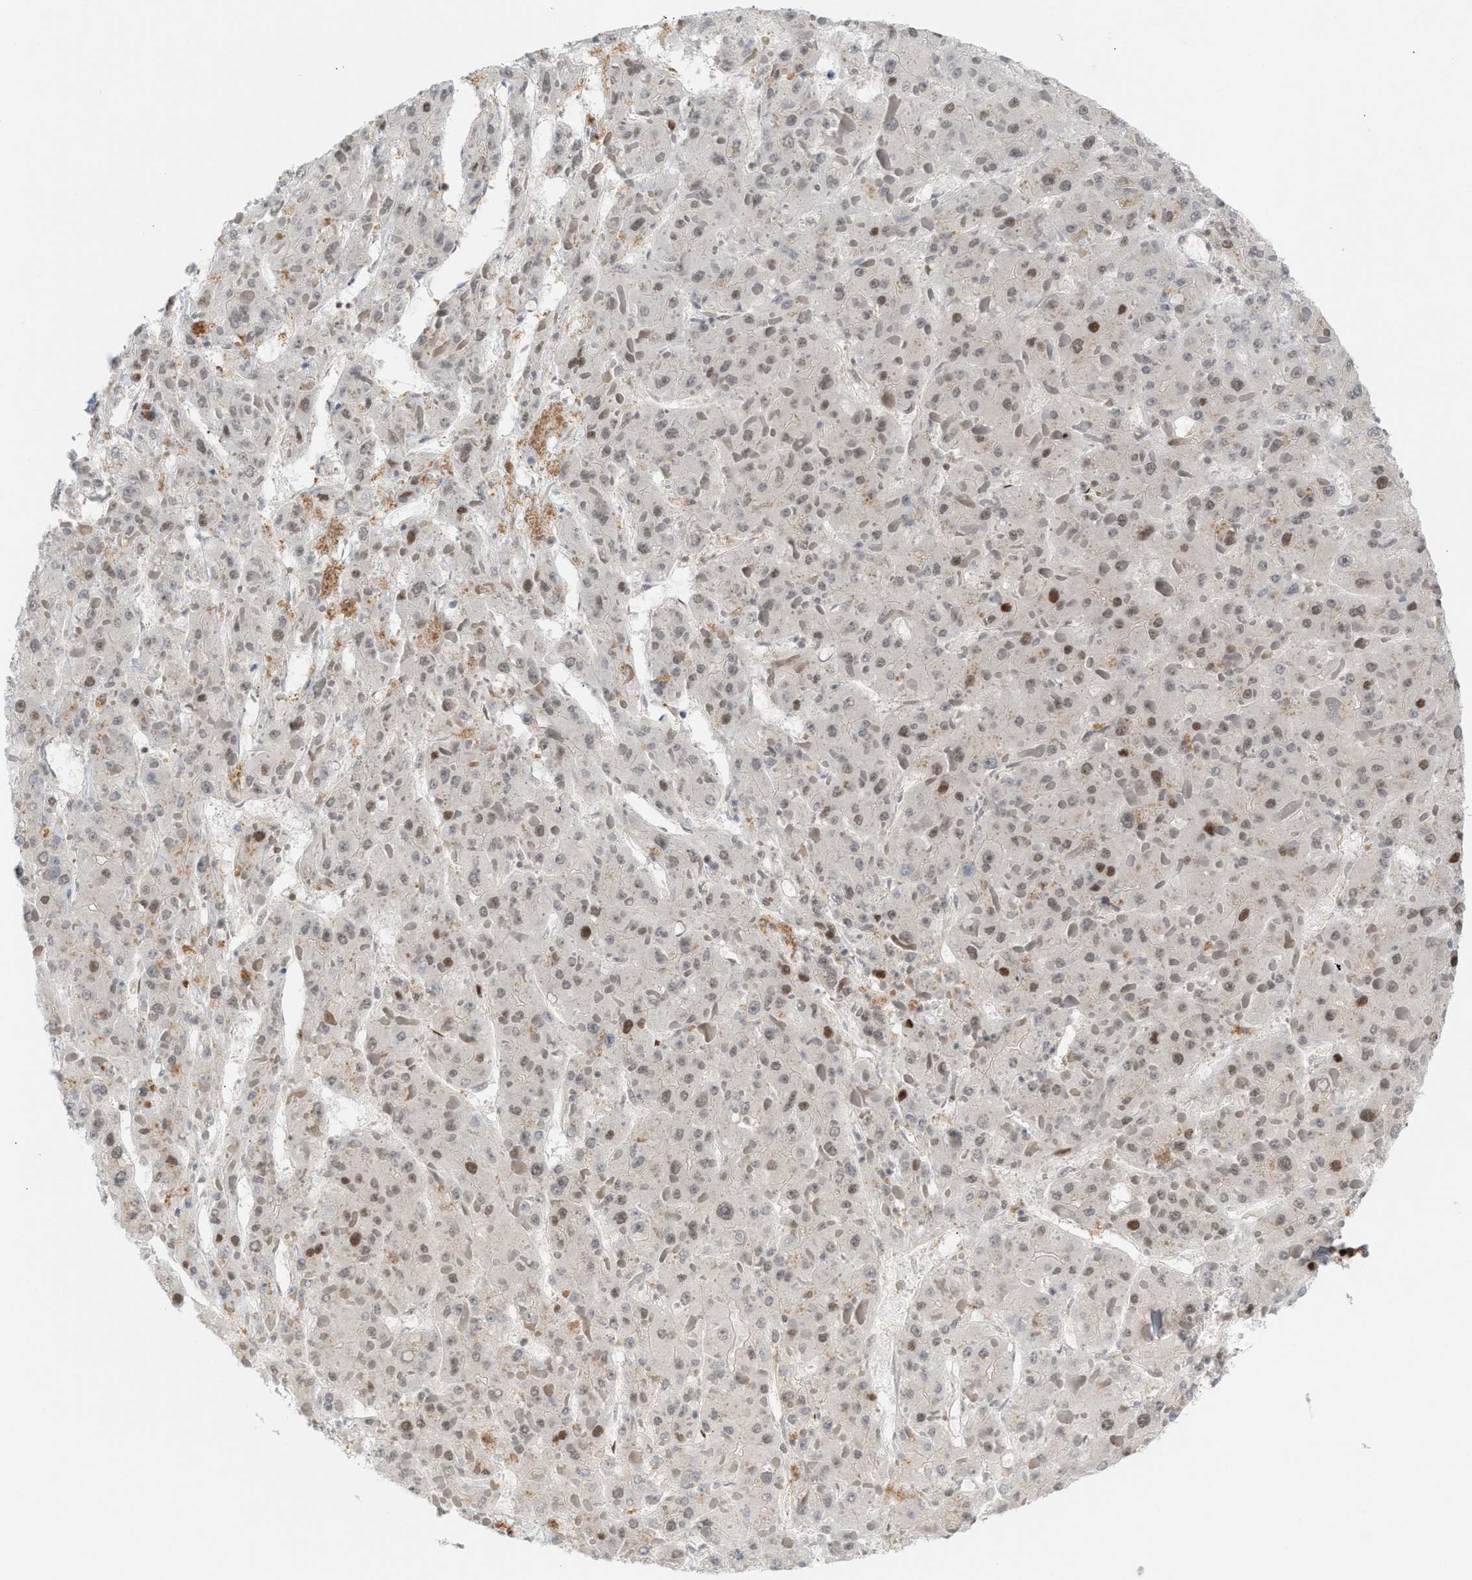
{"staining": {"intensity": "moderate", "quantity": "<25%", "location": "nuclear"}, "tissue": "liver cancer", "cell_type": "Tumor cells", "image_type": "cancer", "snomed": [{"axis": "morphology", "description": "Carcinoma, Hepatocellular, NOS"}, {"axis": "topography", "description": "Liver"}], "caption": "Tumor cells show moderate nuclear expression in approximately <25% of cells in liver cancer.", "gene": "RNASEK-C17orf49", "patient": {"sex": "female", "age": 73}}